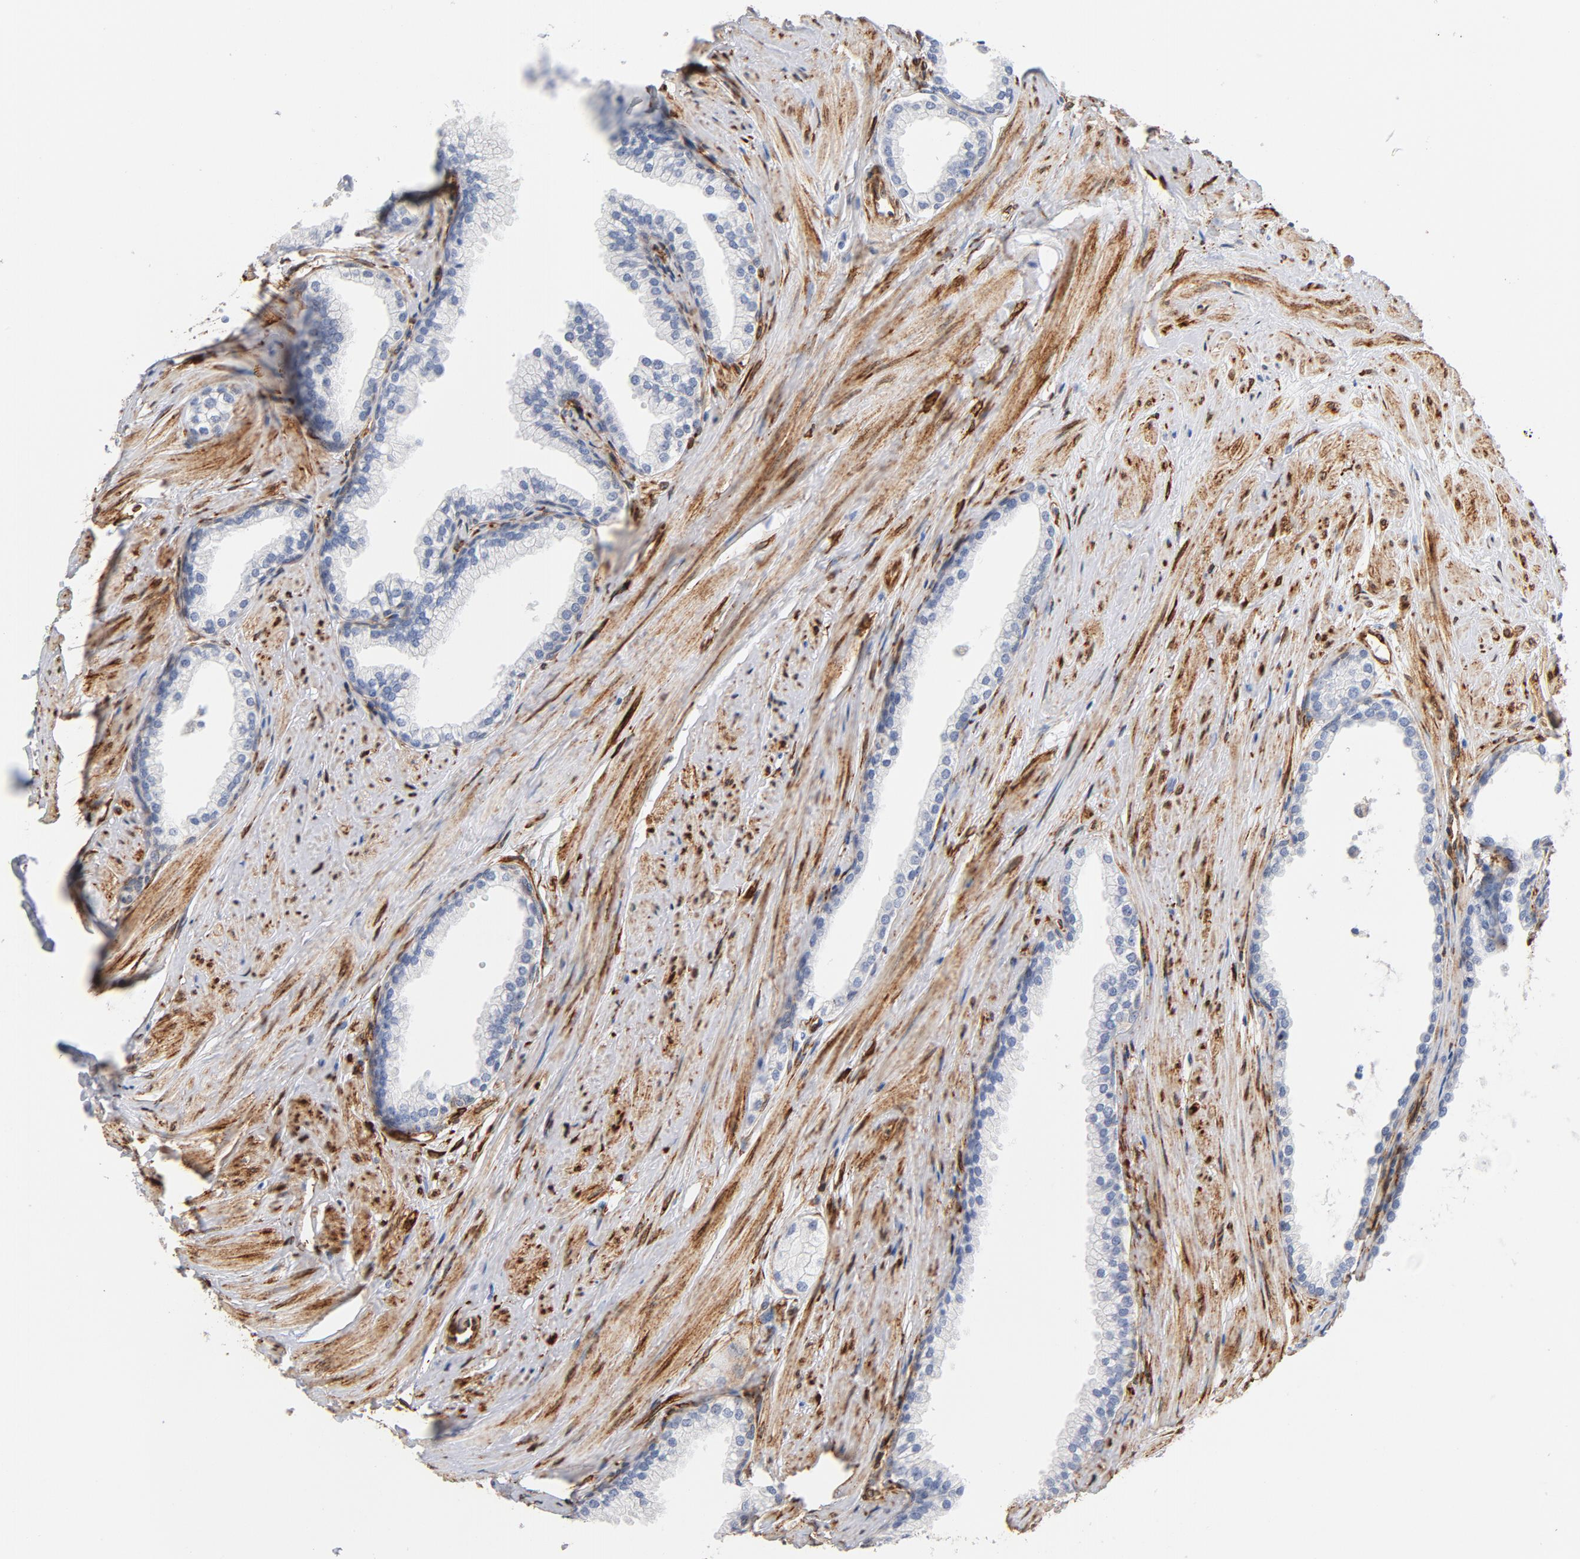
{"staining": {"intensity": "negative", "quantity": "none", "location": "none"}, "tissue": "prostate", "cell_type": "Glandular cells", "image_type": "normal", "snomed": [{"axis": "morphology", "description": "Normal tissue, NOS"}, {"axis": "topography", "description": "Prostate"}], "caption": "This is an IHC photomicrograph of normal human prostate. There is no staining in glandular cells.", "gene": "SERPINH1", "patient": {"sex": "male", "age": 64}}